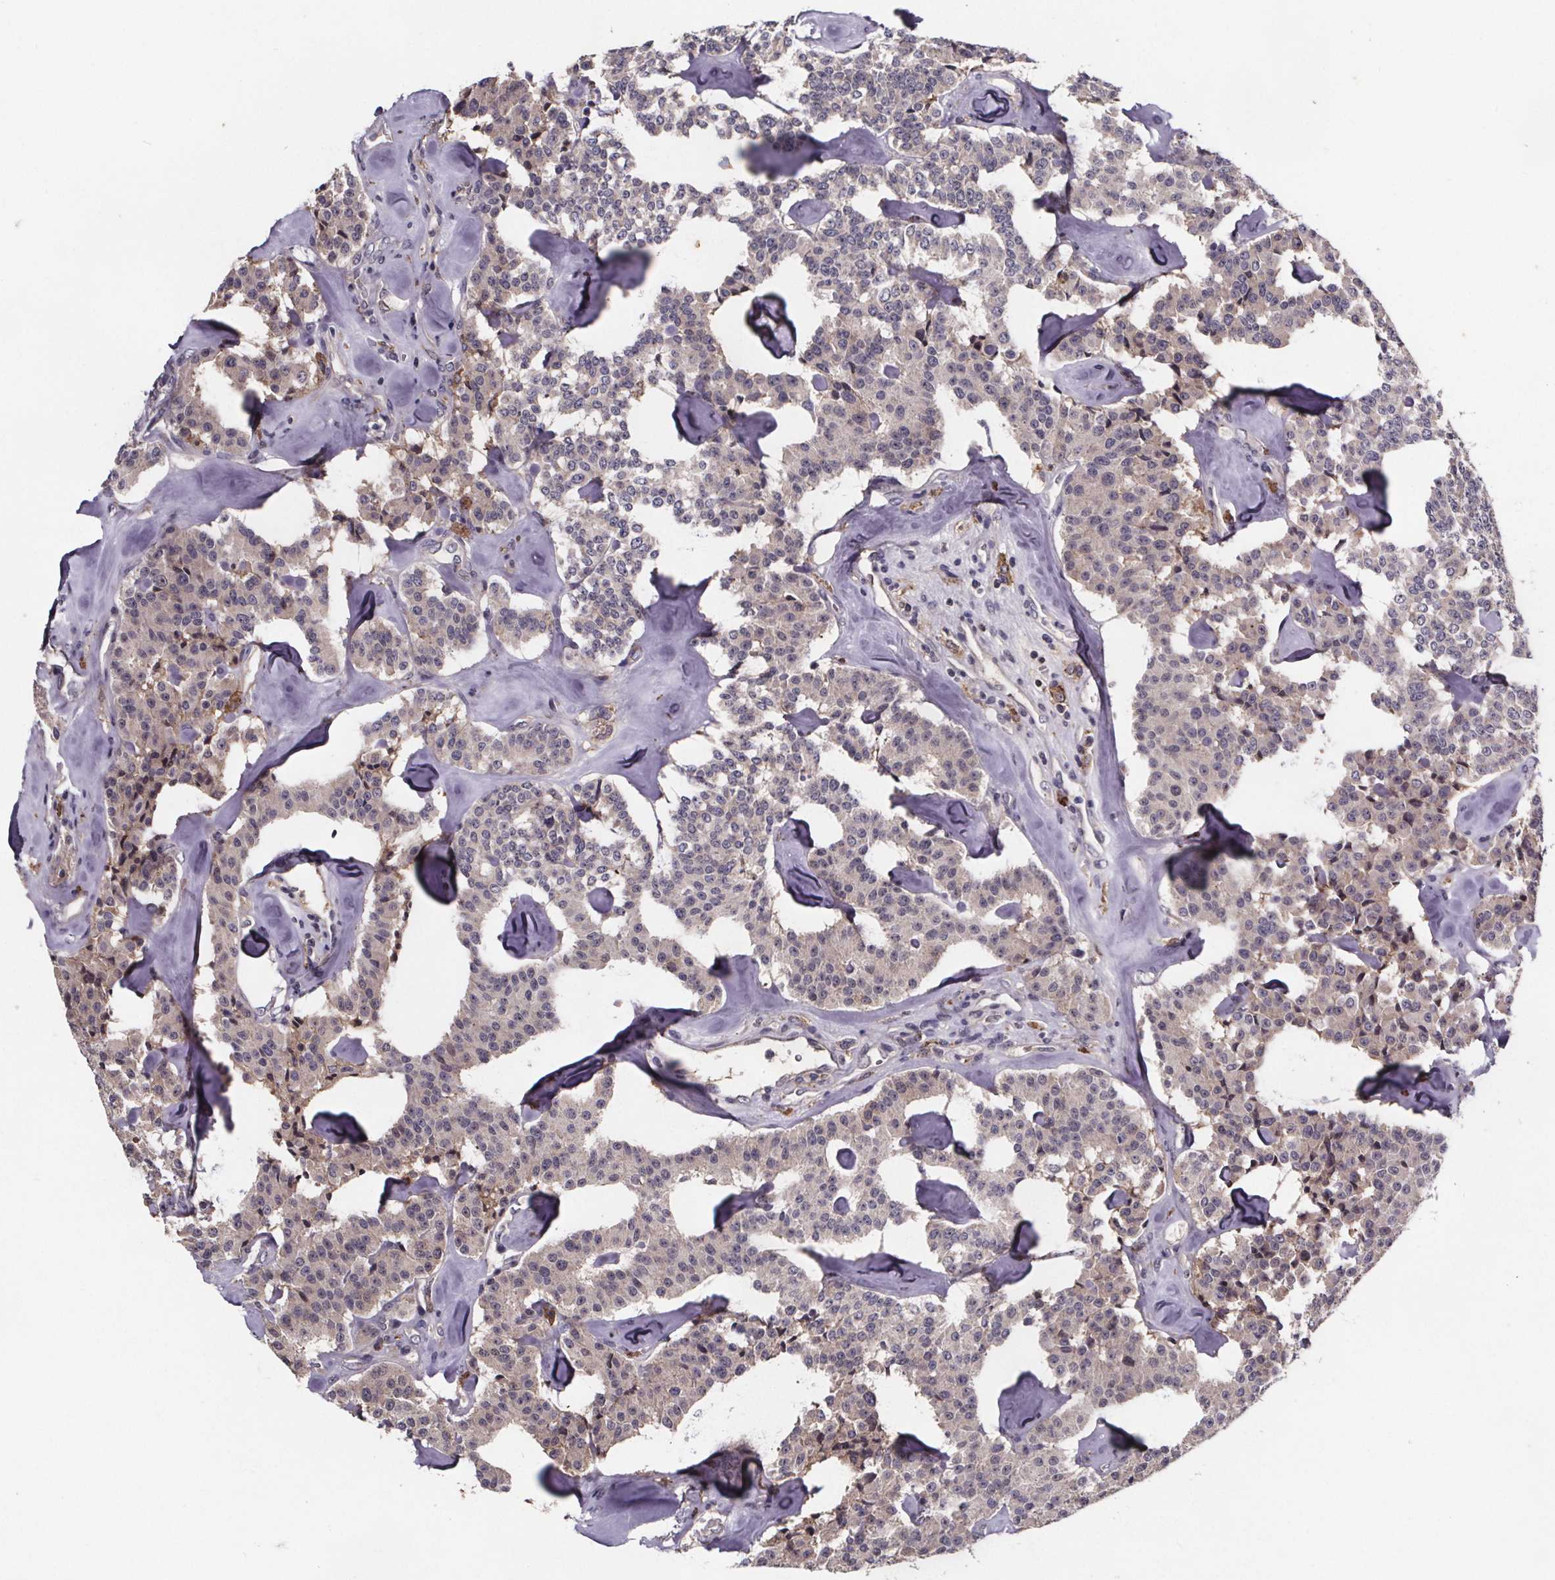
{"staining": {"intensity": "negative", "quantity": "none", "location": "none"}, "tissue": "carcinoid", "cell_type": "Tumor cells", "image_type": "cancer", "snomed": [{"axis": "morphology", "description": "Carcinoid, malignant, NOS"}, {"axis": "topography", "description": "Pancreas"}], "caption": "IHC of human carcinoid displays no expression in tumor cells.", "gene": "FASTKD3", "patient": {"sex": "male", "age": 41}}